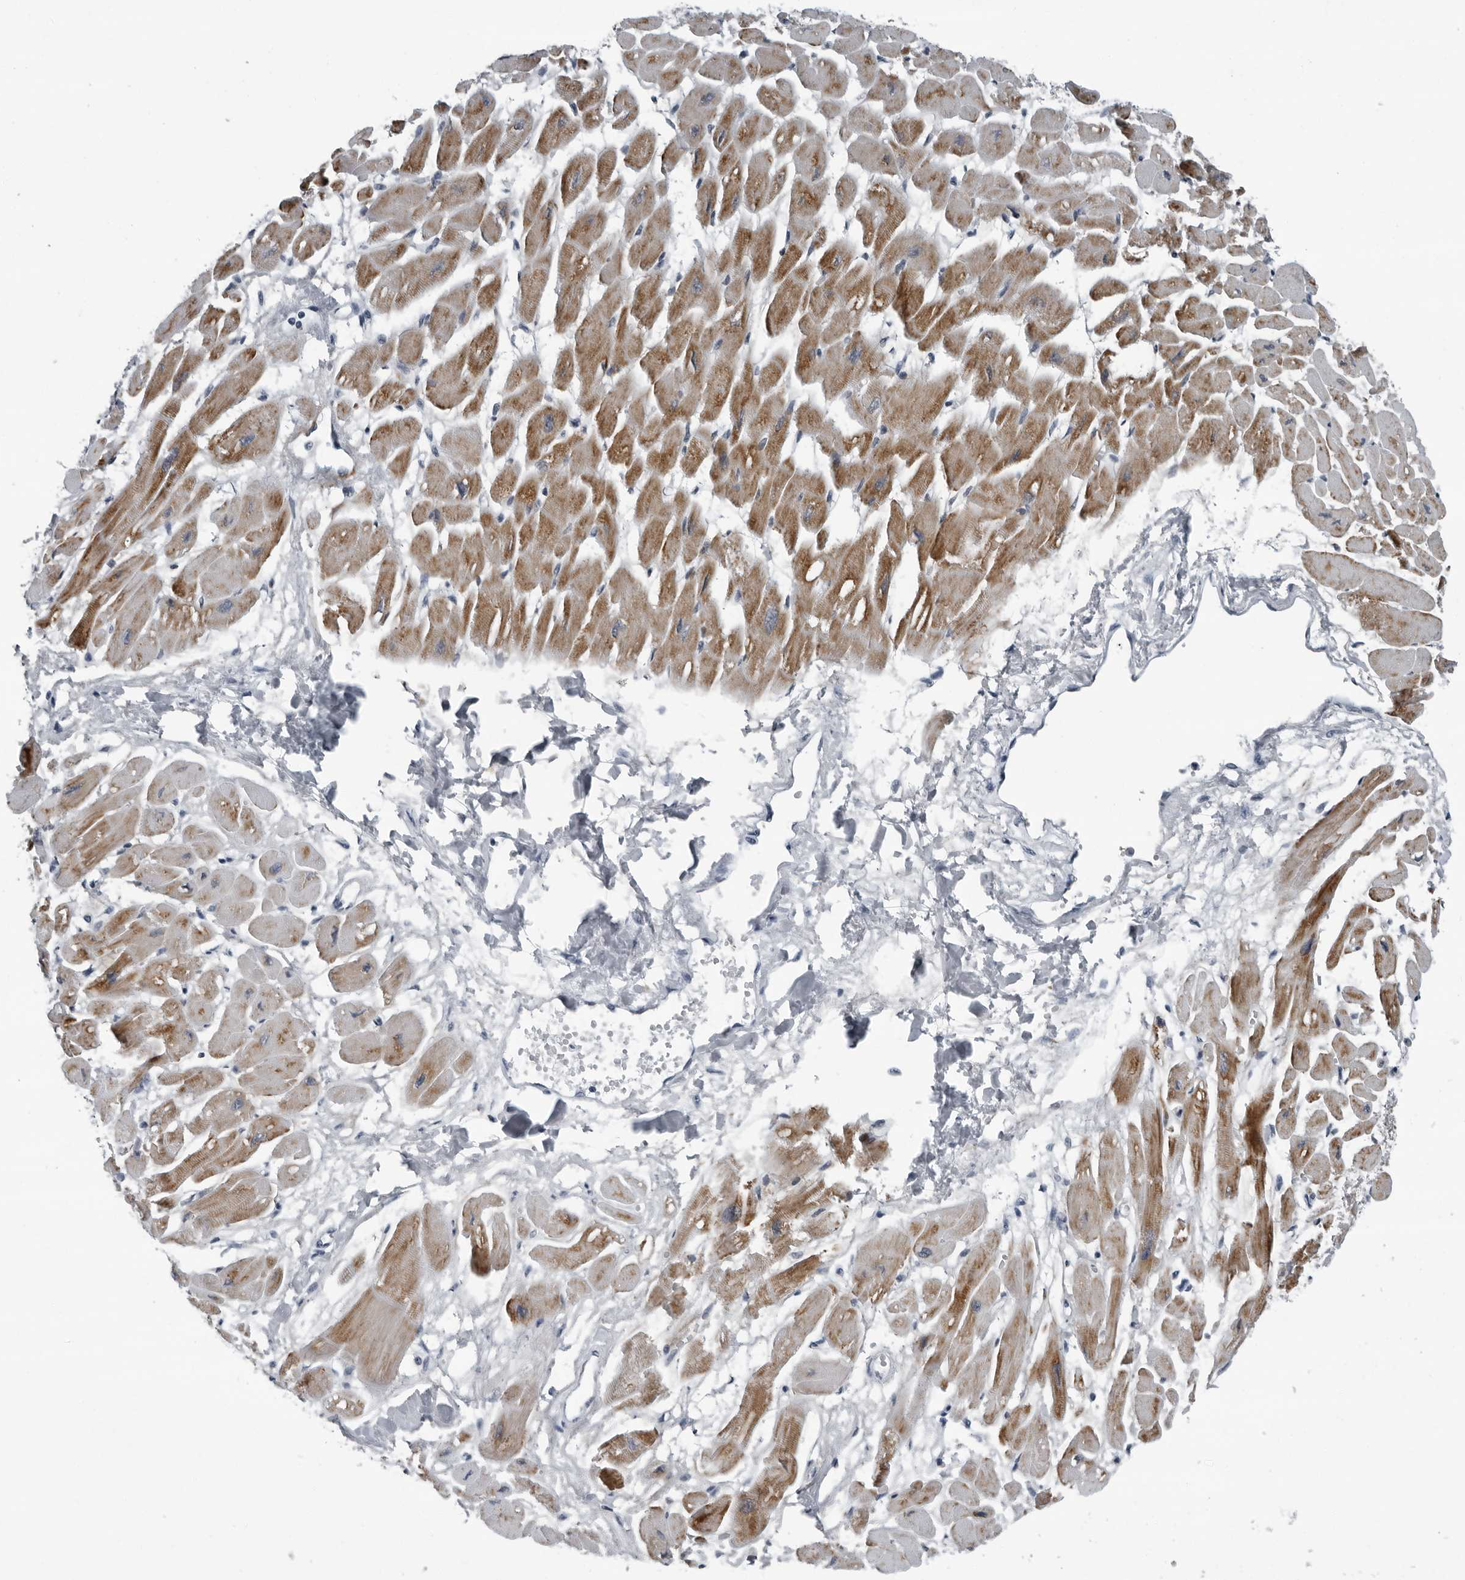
{"staining": {"intensity": "moderate", "quantity": ">75%", "location": "cytoplasmic/membranous"}, "tissue": "heart muscle", "cell_type": "Cardiomyocytes", "image_type": "normal", "snomed": [{"axis": "morphology", "description": "Normal tissue, NOS"}, {"axis": "topography", "description": "Heart"}], "caption": "Benign heart muscle reveals moderate cytoplasmic/membranous staining in approximately >75% of cardiomyocytes, visualized by immunohistochemistry.", "gene": "PDCD11", "patient": {"sex": "female", "age": 54}}